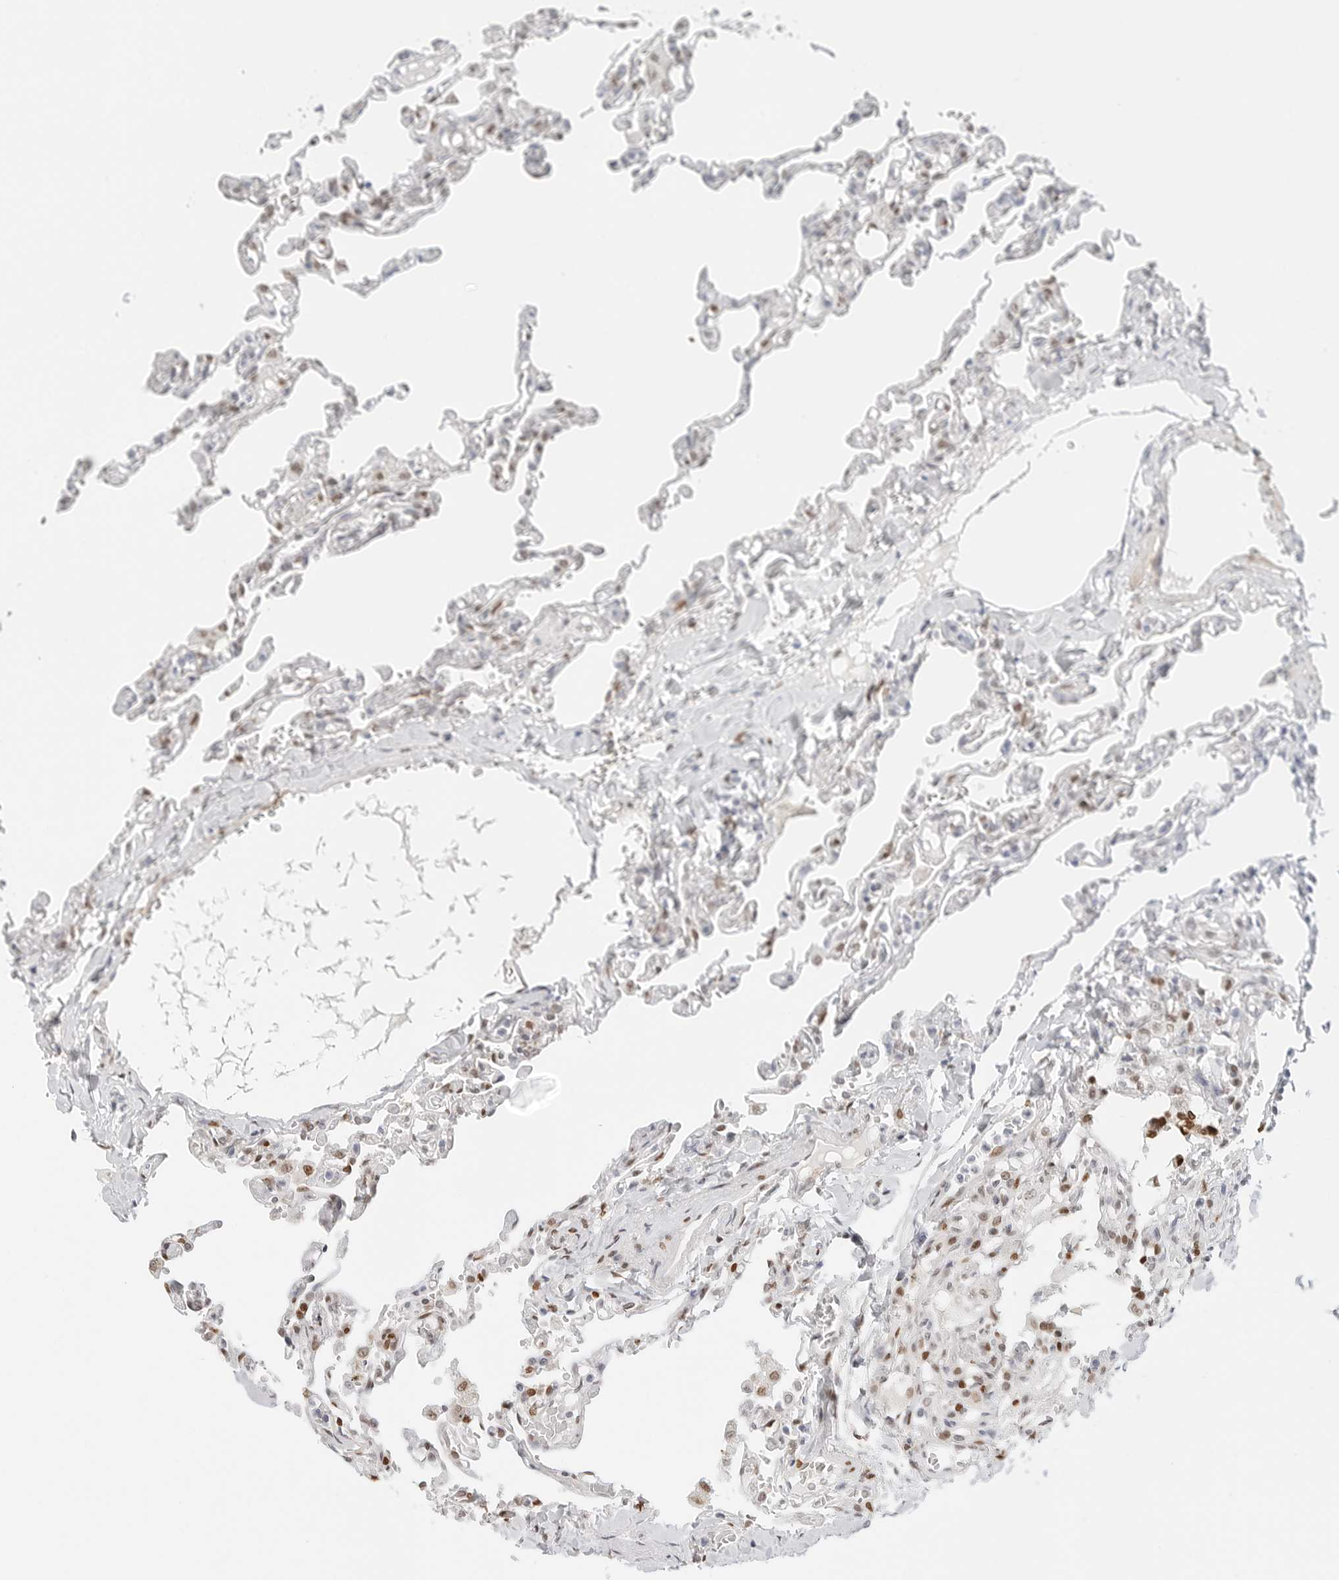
{"staining": {"intensity": "moderate", "quantity": "25%-75%", "location": "nuclear"}, "tissue": "lung", "cell_type": "Alveolar cells", "image_type": "normal", "snomed": [{"axis": "morphology", "description": "Normal tissue, NOS"}, {"axis": "topography", "description": "Lung"}], "caption": "Immunohistochemistry (IHC) of unremarkable lung shows medium levels of moderate nuclear expression in about 25%-75% of alveolar cells.", "gene": "SPIDR", "patient": {"sex": "male", "age": 21}}